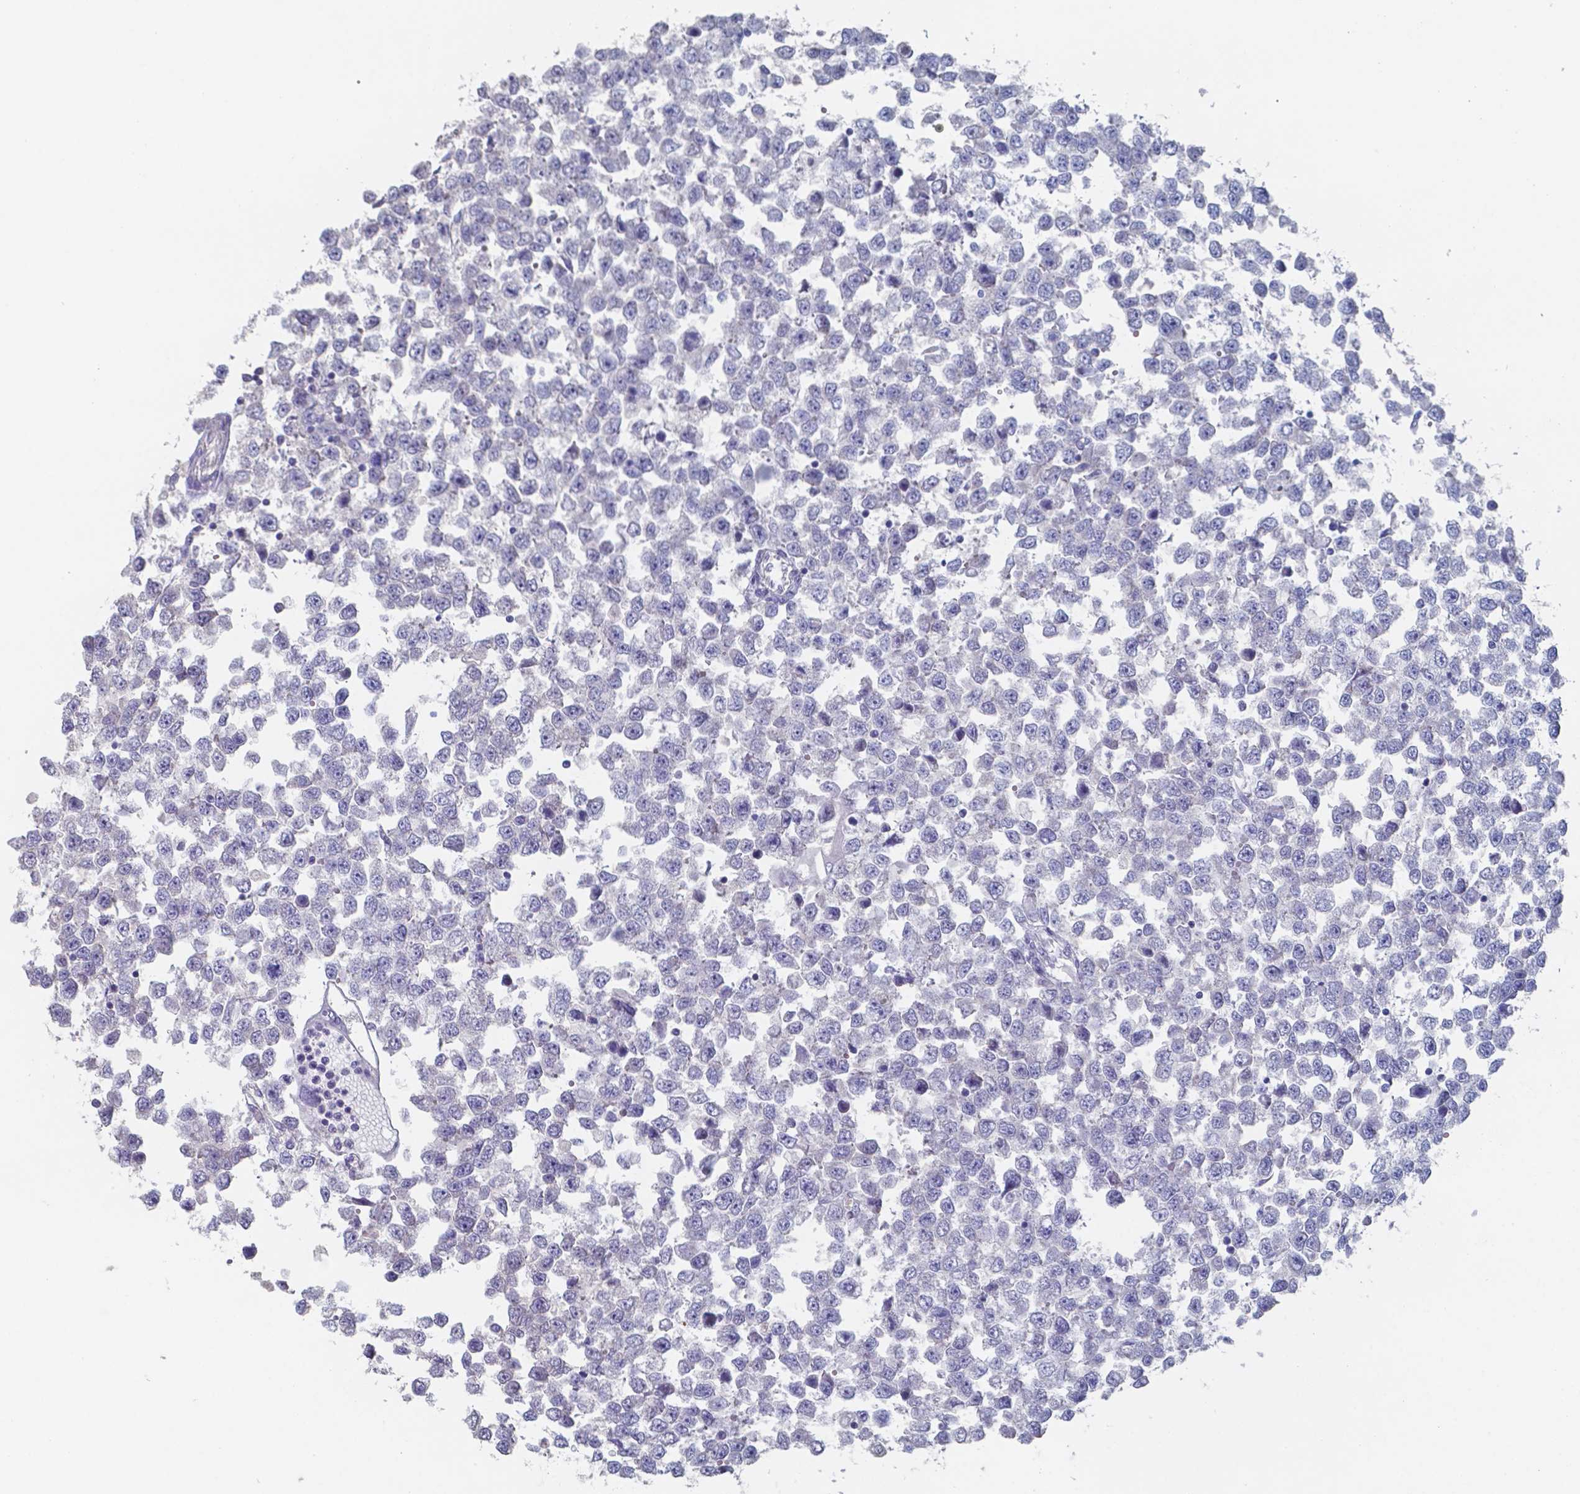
{"staining": {"intensity": "negative", "quantity": "none", "location": "none"}, "tissue": "testis cancer", "cell_type": "Tumor cells", "image_type": "cancer", "snomed": [{"axis": "morphology", "description": "Normal tissue, NOS"}, {"axis": "morphology", "description": "Seminoma, NOS"}, {"axis": "topography", "description": "Testis"}, {"axis": "topography", "description": "Epididymis"}], "caption": "Photomicrograph shows no significant protein expression in tumor cells of testis cancer (seminoma).", "gene": "FOXJ1", "patient": {"sex": "male", "age": 34}}